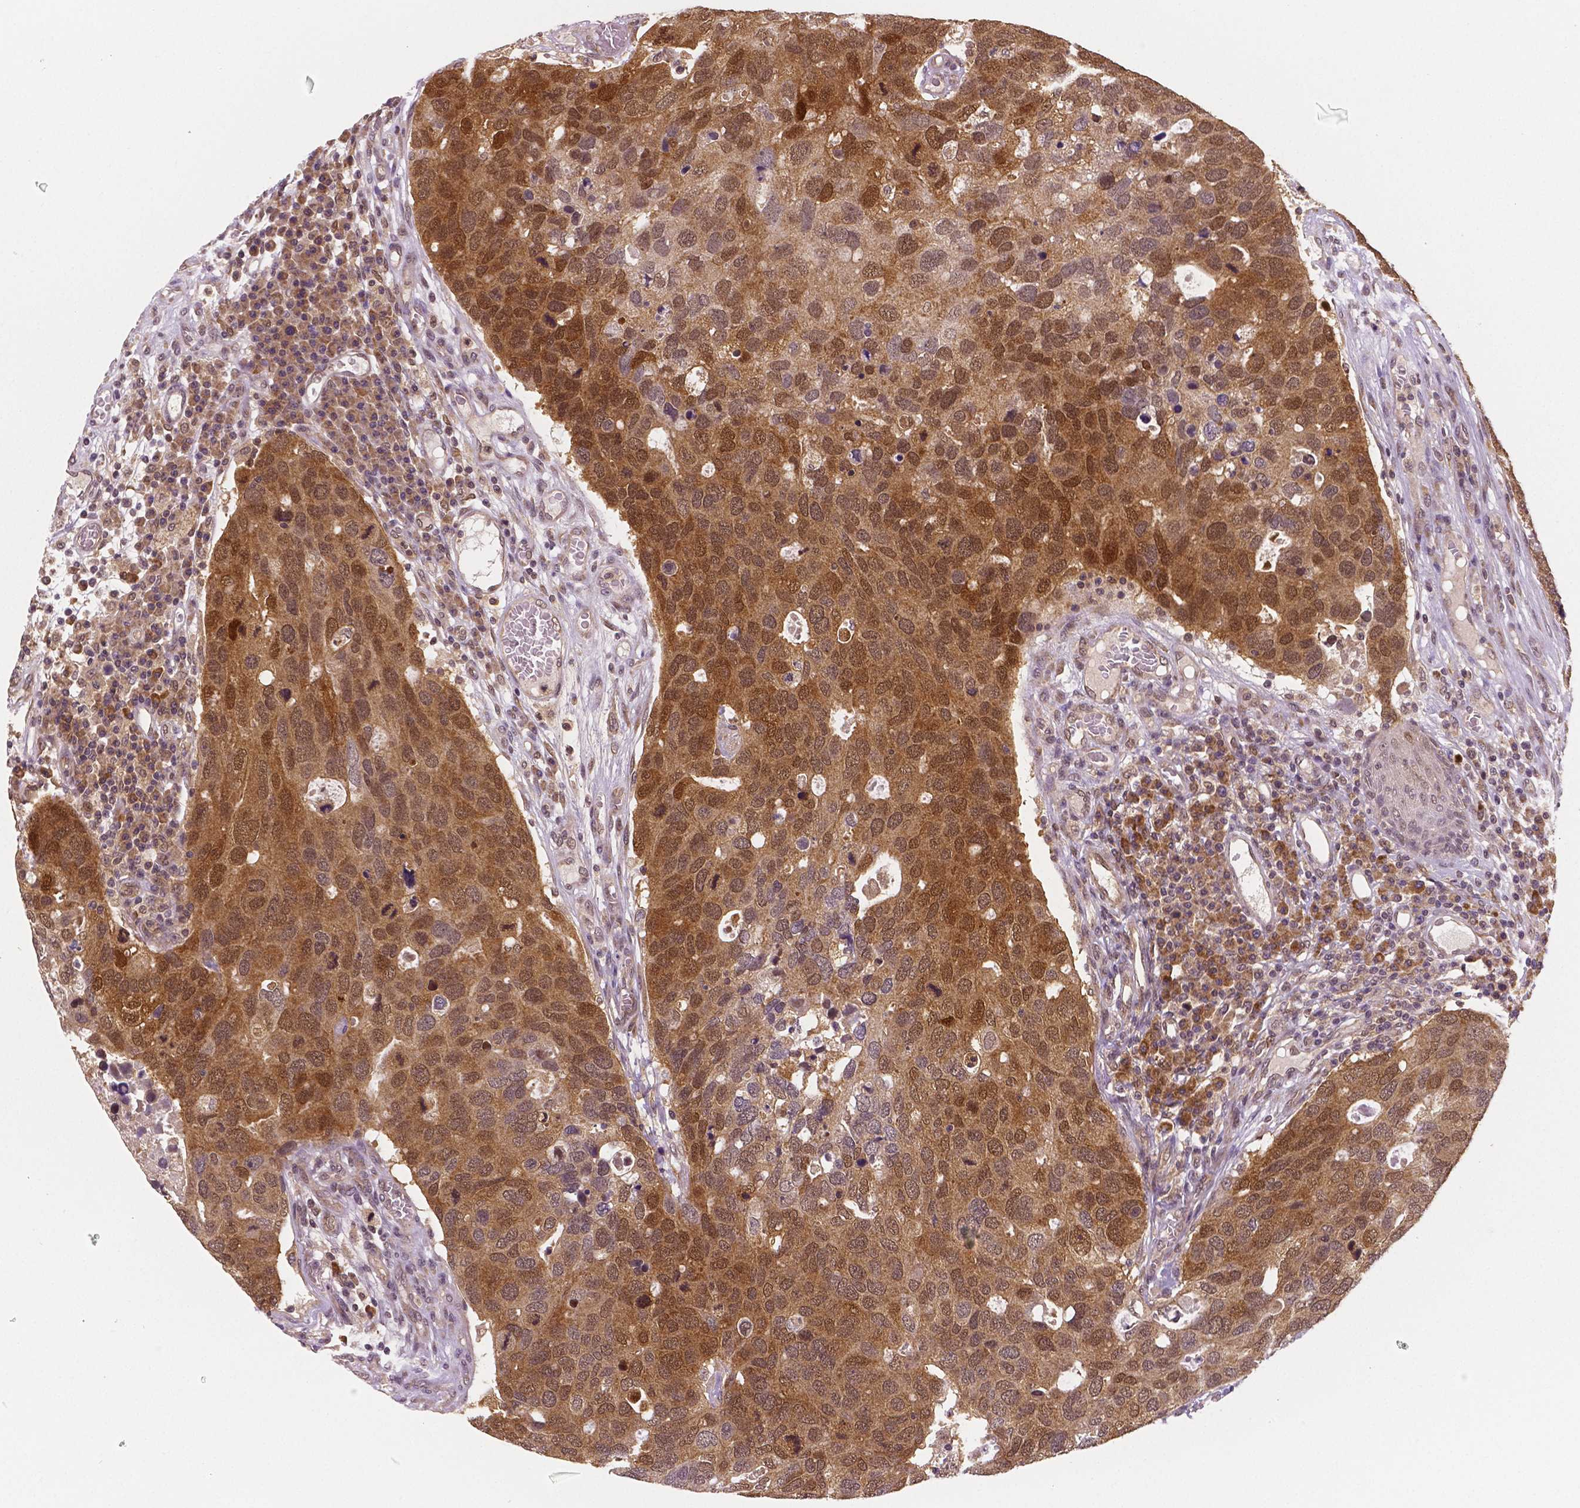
{"staining": {"intensity": "moderate", "quantity": ">75%", "location": "cytoplasmic/membranous,nuclear"}, "tissue": "breast cancer", "cell_type": "Tumor cells", "image_type": "cancer", "snomed": [{"axis": "morphology", "description": "Duct carcinoma"}, {"axis": "topography", "description": "Breast"}], "caption": "An image showing moderate cytoplasmic/membranous and nuclear positivity in approximately >75% of tumor cells in intraductal carcinoma (breast), as visualized by brown immunohistochemical staining.", "gene": "STAT3", "patient": {"sex": "female", "age": 83}}